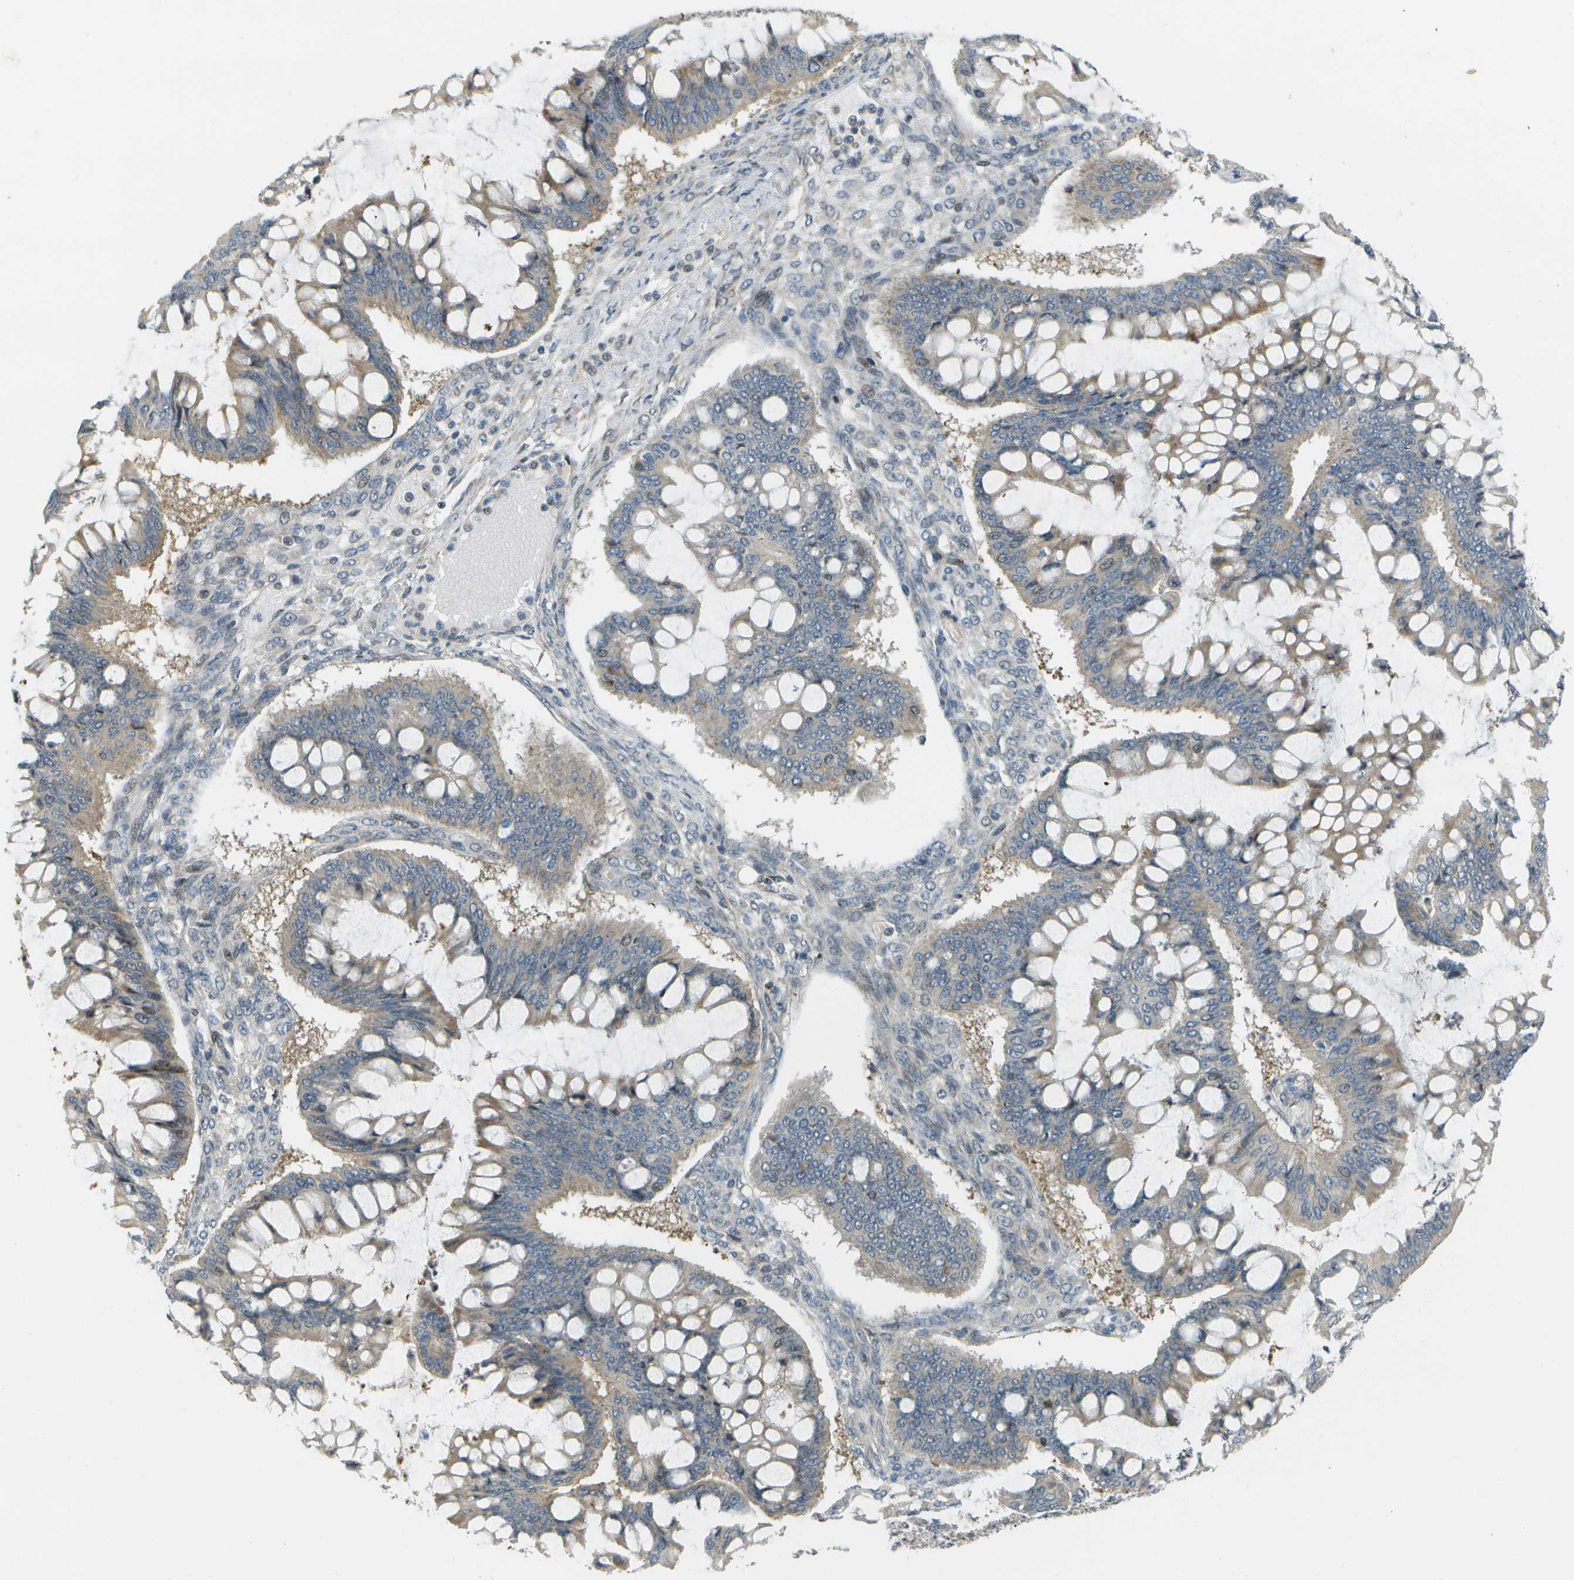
{"staining": {"intensity": "weak", "quantity": ">75%", "location": "cytoplasmic/membranous"}, "tissue": "ovarian cancer", "cell_type": "Tumor cells", "image_type": "cancer", "snomed": [{"axis": "morphology", "description": "Cystadenocarcinoma, mucinous, NOS"}, {"axis": "topography", "description": "Ovary"}], "caption": "Protein expression analysis of human ovarian cancer (mucinous cystadenocarcinoma) reveals weak cytoplasmic/membranous positivity in about >75% of tumor cells.", "gene": "WNK2", "patient": {"sex": "female", "age": 73}}